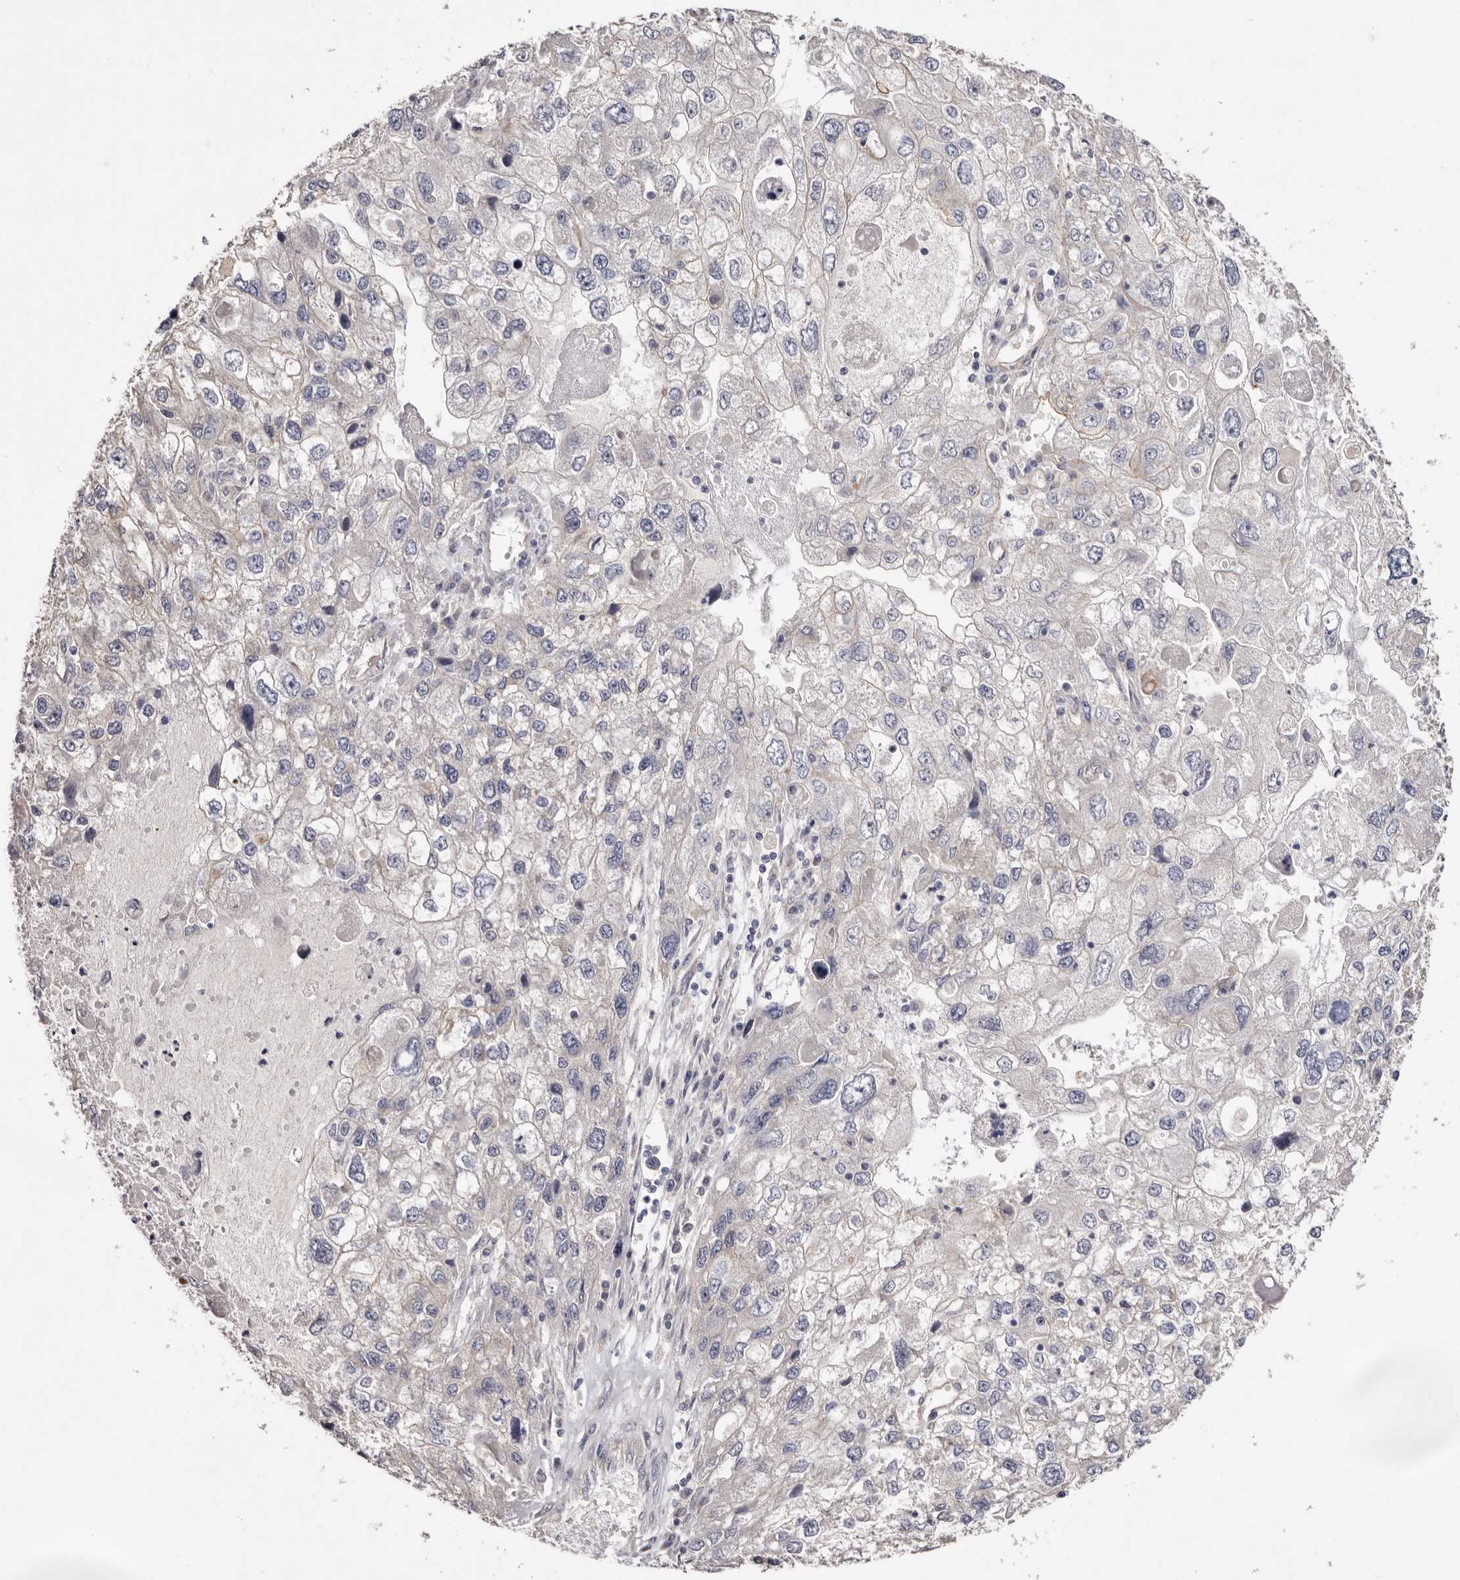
{"staining": {"intensity": "weak", "quantity": "25%-75%", "location": "cytoplasmic/membranous"}, "tissue": "endometrial cancer", "cell_type": "Tumor cells", "image_type": "cancer", "snomed": [{"axis": "morphology", "description": "Adenocarcinoma, NOS"}, {"axis": "topography", "description": "Endometrium"}], "caption": "This histopathology image reveals adenocarcinoma (endometrial) stained with IHC to label a protein in brown. The cytoplasmic/membranous of tumor cells show weak positivity for the protein. Nuclei are counter-stained blue.", "gene": "FAM167B", "patient": {"sex": "female", "age": 49}}